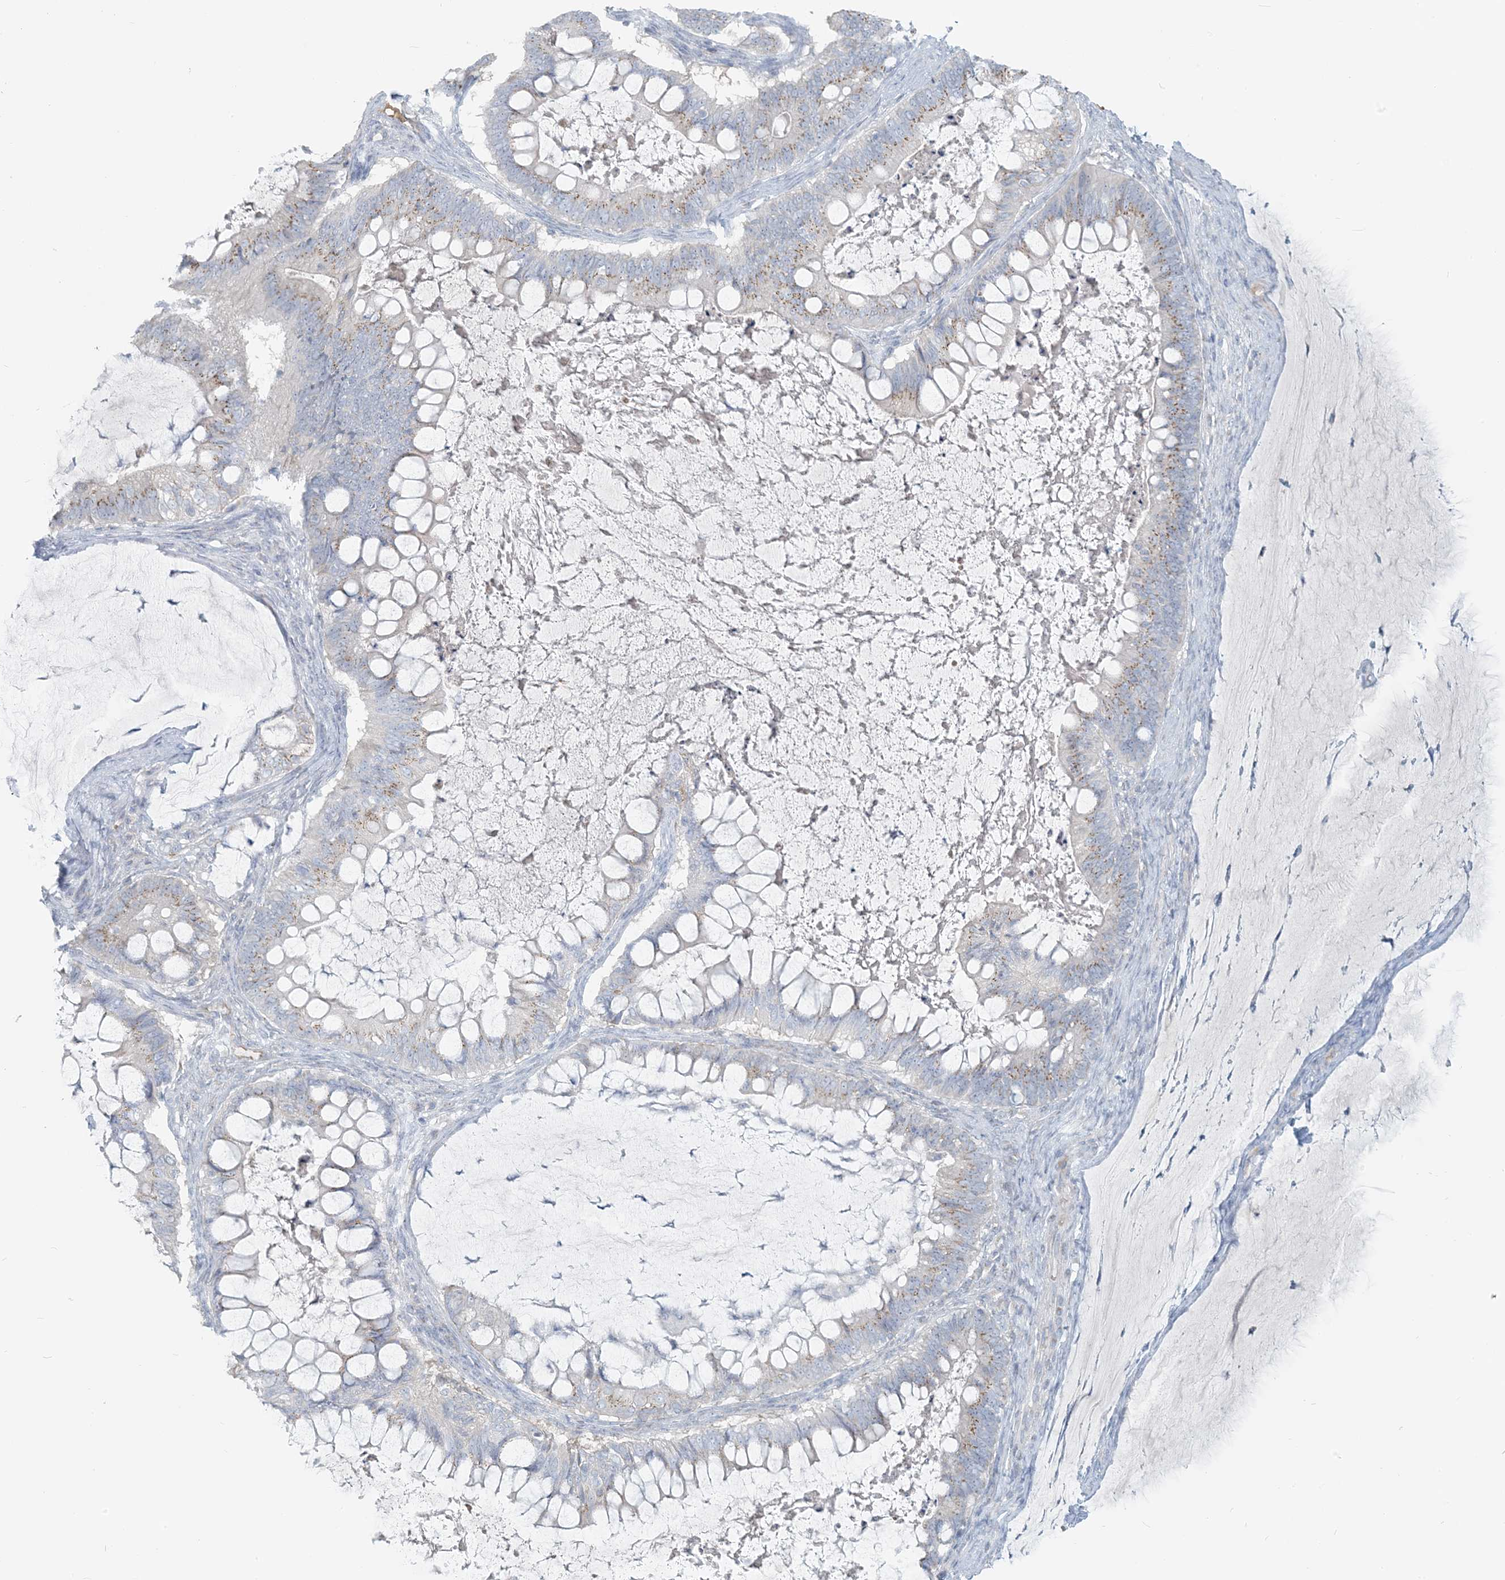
{"staining": {"intensity": "weak", "quantity": "25%-75%", "location": "cytoplasmic/membranous"}, "tissue": "ovarian cancer", "cell_type": "Tumor cells", "image_type": "cancer", "snomed": [{"axis": "morphology", "description": "Cystadenocarcinoma, mucinous, NOS"}, {"axis": "topography", "description": "Ovary"}], "caption": "Protein staining of ovarian cancer (mucinous cystadenocarcinoma) tissue exhibits weak cytoplasmic/membranous expression in about 25%-75% of tumor cells.", "gene": "SCML1", "patient": {"sex": "female", "age": 61}}